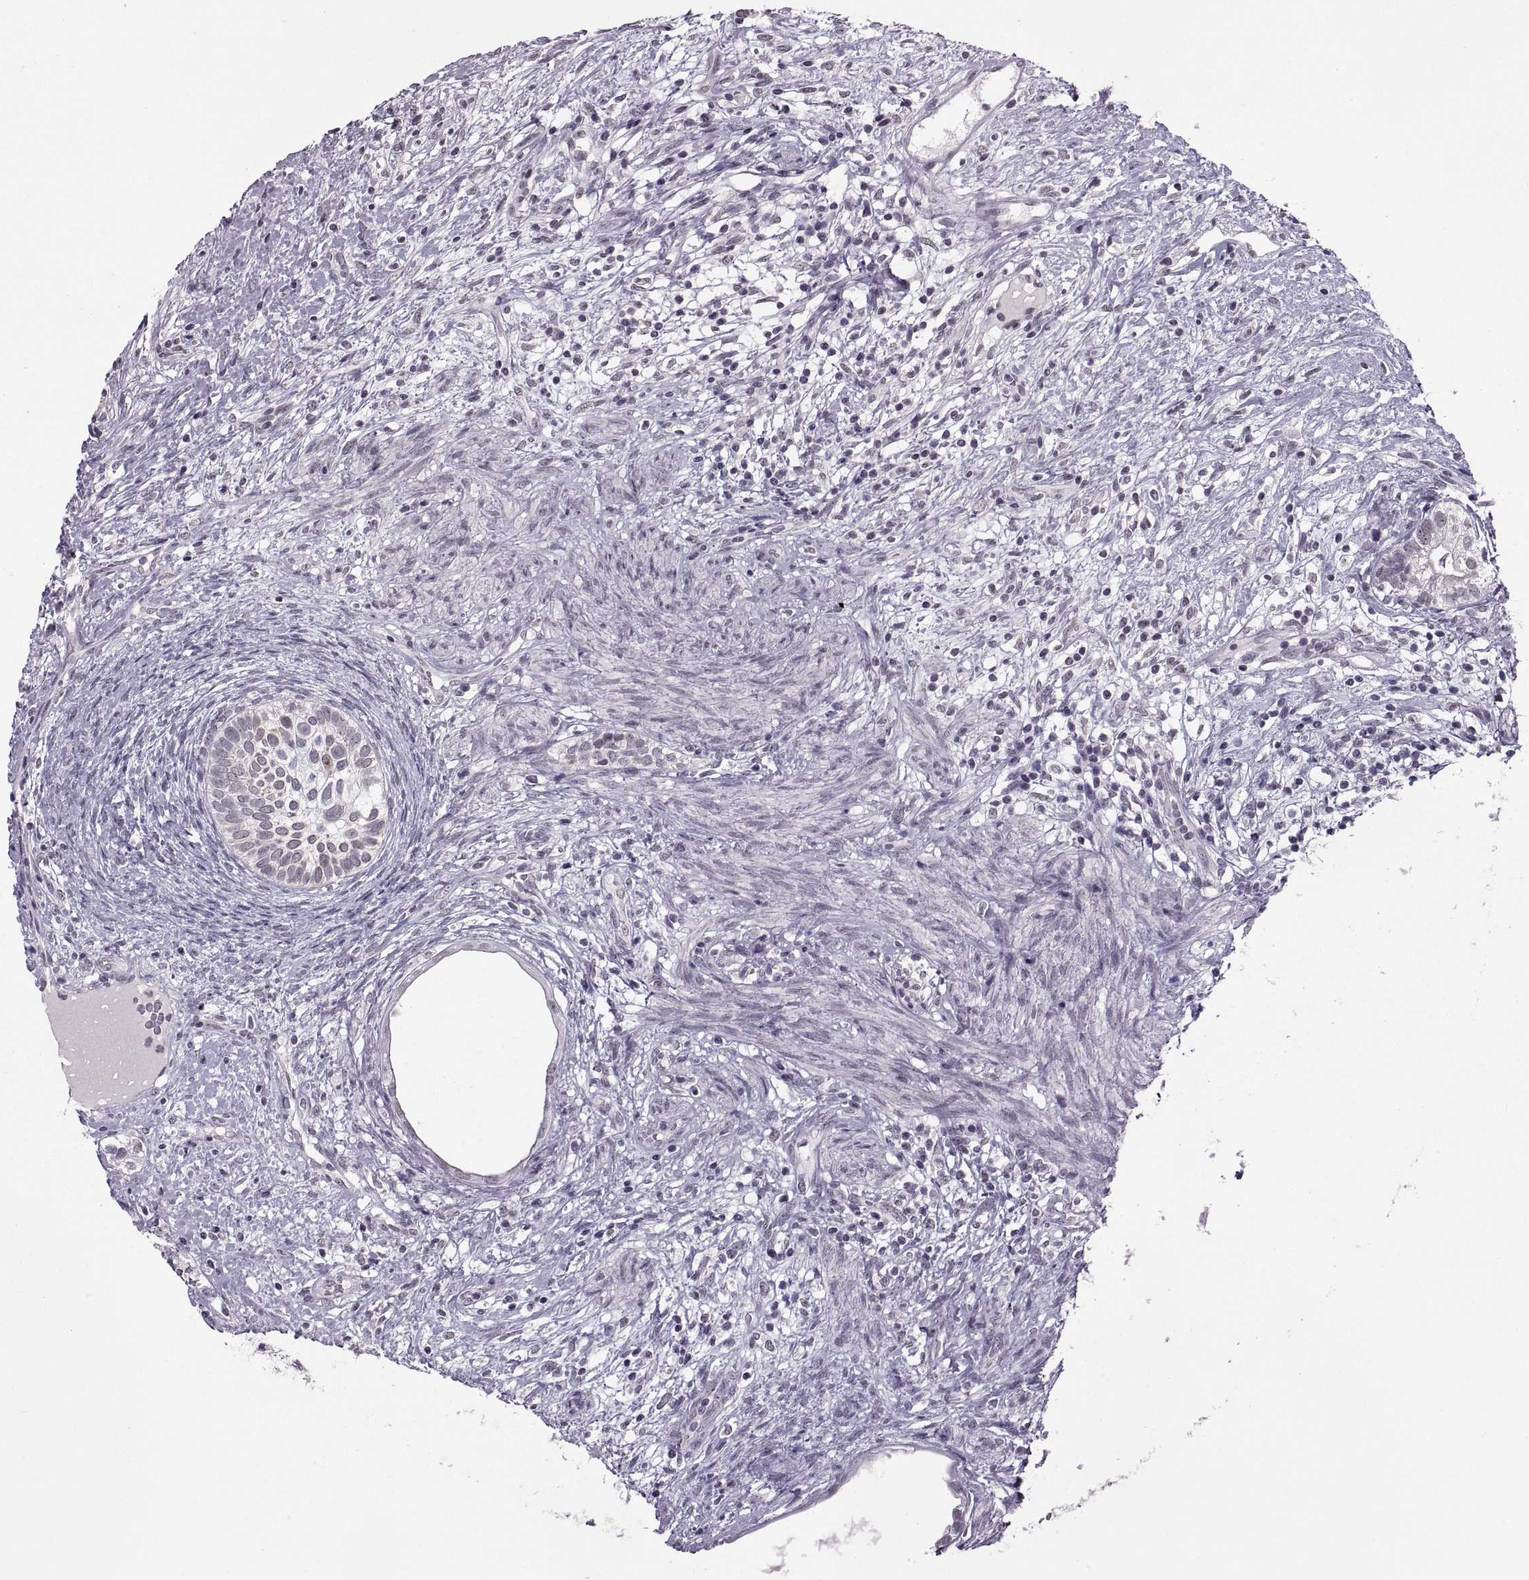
{"staining": {"intensity": "negative", "quantity": "none", "location": "none"}, "tissue": "testis cancer", "cell_type": "Tumor cells", "image_type": "cancer", "snomed": [{"axis": "morphology", "description": "Seminoma, NOS"}, {"axis": "morphology", "description": "Carcinoma, Embryonal, NOS"}, {"axis": "topography", "description": "Testis"}], "caption": "DAB (3,3'-diaminobenzidine) immunohistochemical staining of testis cancer (embryonal carcinoma) demonstrates no significant expression in tumor cells.", "gene": "OTP", "patient": {"sex": "male", "age": 41}}